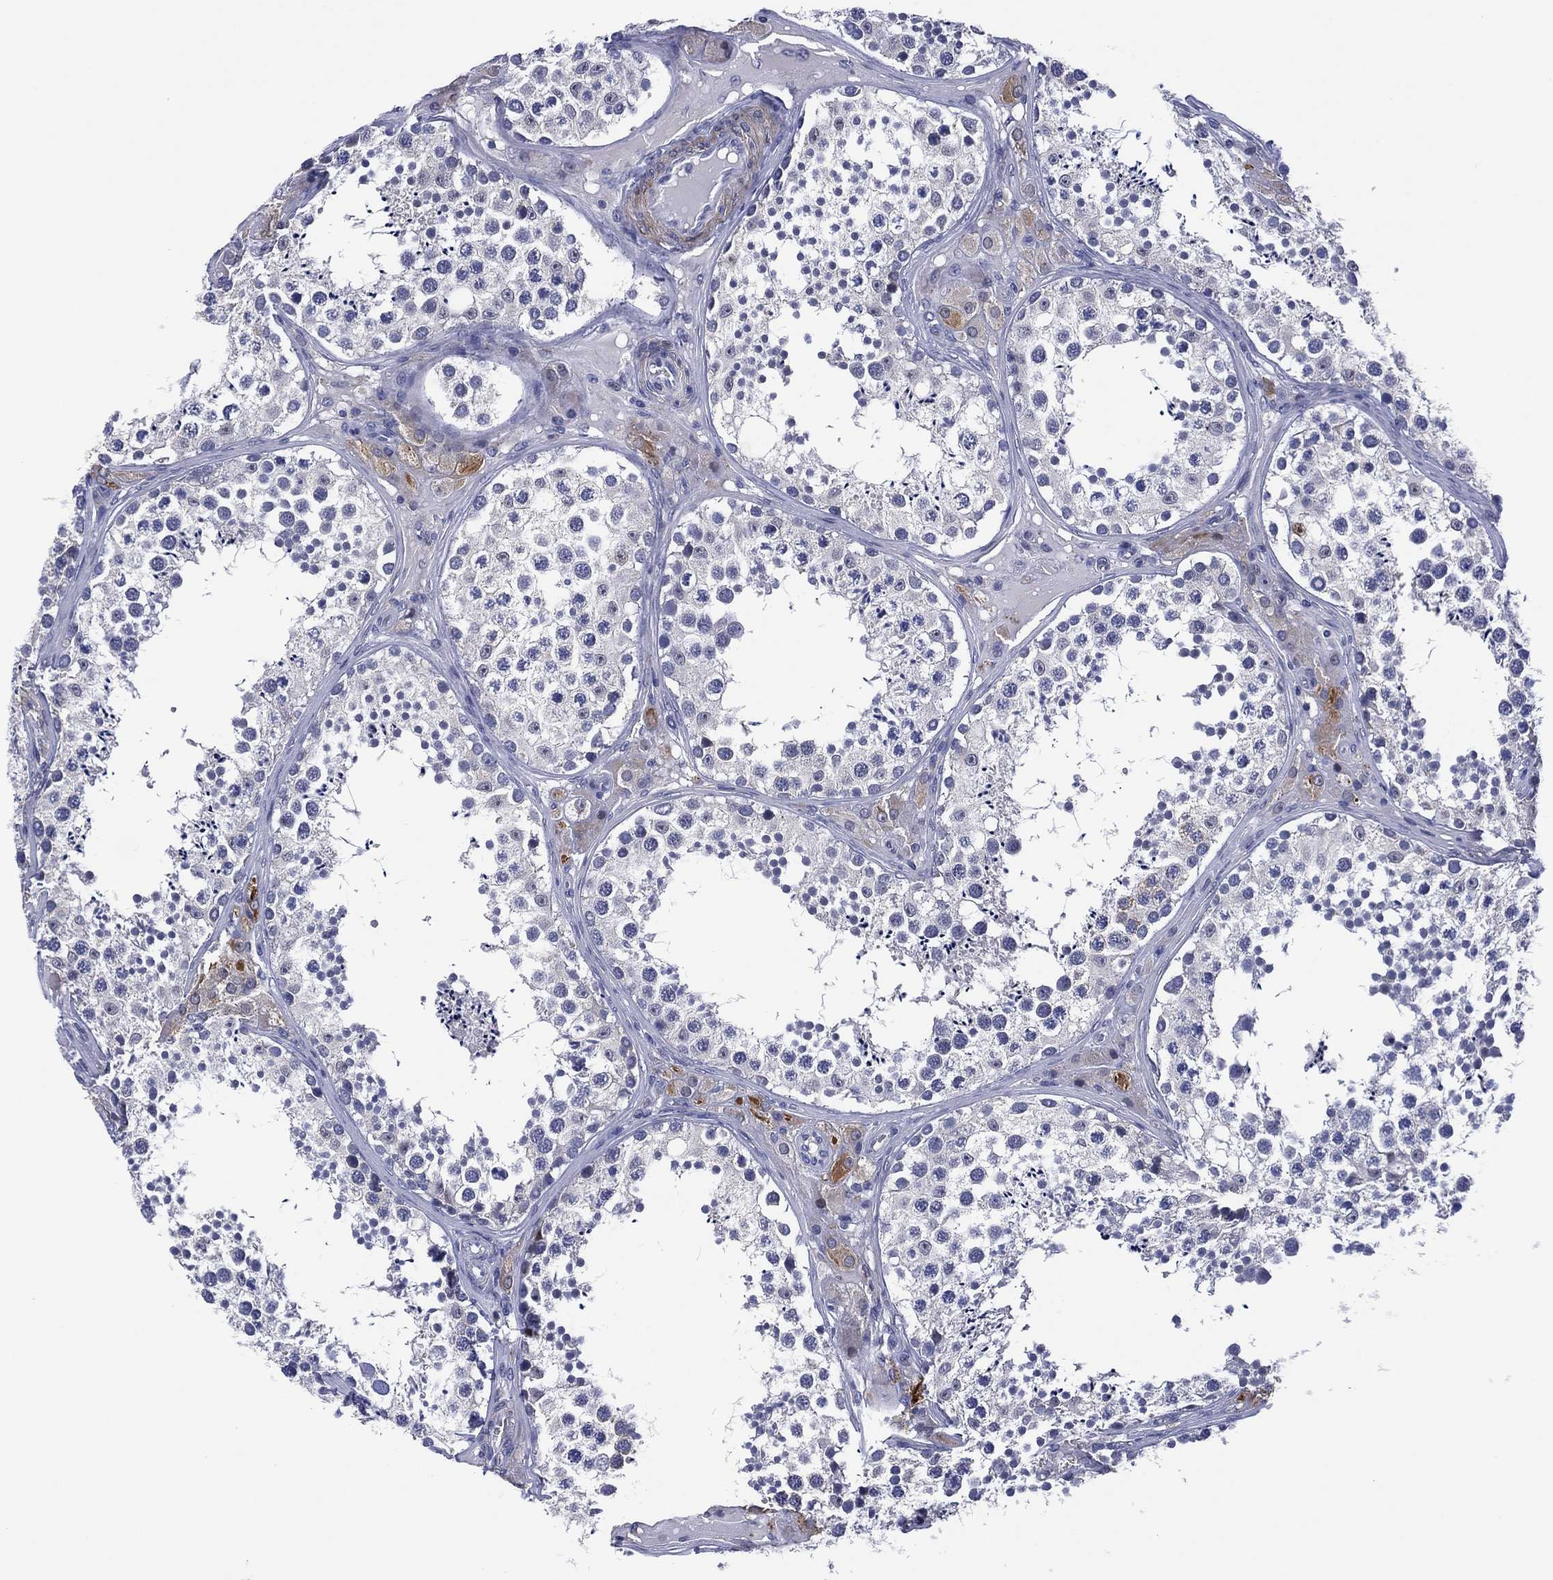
{"staining": {"intensity": "negative", "quantity": "none", "location": "none"}, "tissue": "testis", "cell_type": "Cells in seminiferous ducts", "image_type": "normal", "snomed": [{"axis": "morphology", "description": "Normal tissue, NOS"}, {"axis": "topography", "description": "Testis"}], "caption": "This is a micrograph of immunohistochemistry (IHC) staining of normal testis, which shows no staining in cells in seminiferous ducts.", "gene": "CLIP3", "patient": {"sex": "male", "age": 34}}